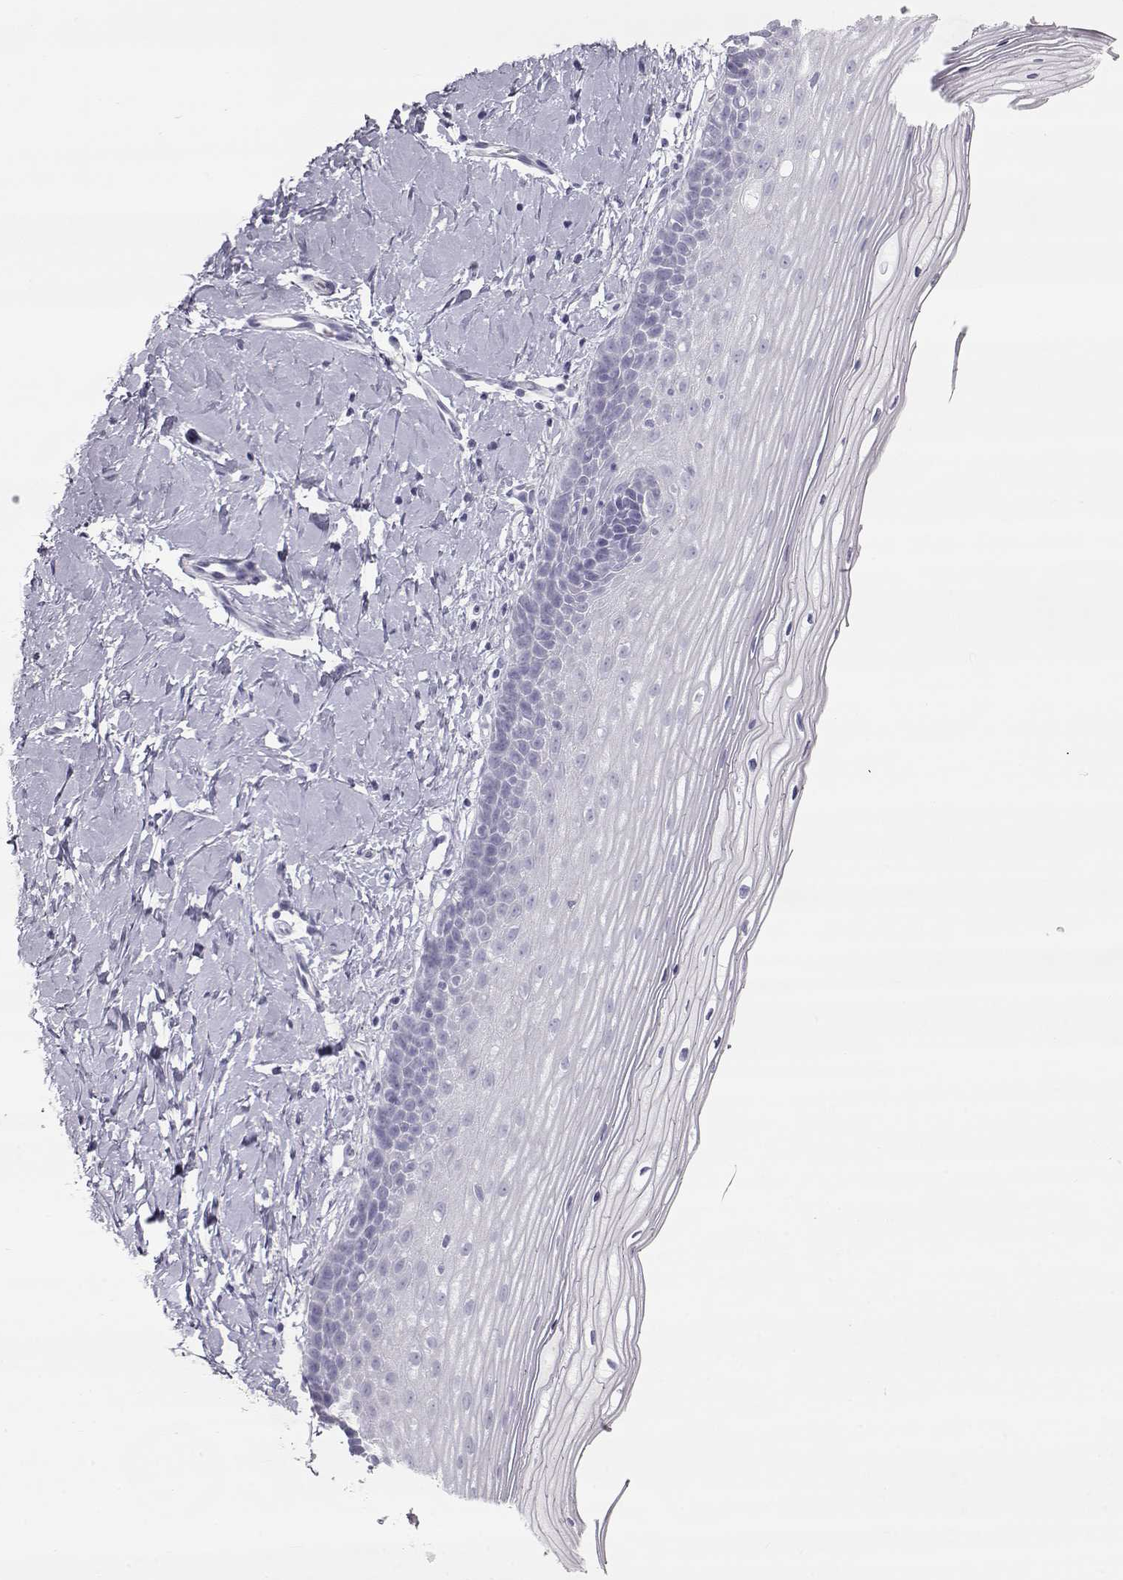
{"staining": {"intensity": "negative", "quantity": "none", "location": "none"}, "tissue": "cervix", "cell_type": "Glandular cells", "image_type": "normal", "snomed": [{"axis": "morphology", "description": "Normal tissue, NOS"}, {"axis": "topography", "description": "Cervix"}], "caption": "Image shows no significant protein staining in glandular cells of unremarkable cervix.", "gene": "MIP", "patient": {"sex": "female", "age": 37}}